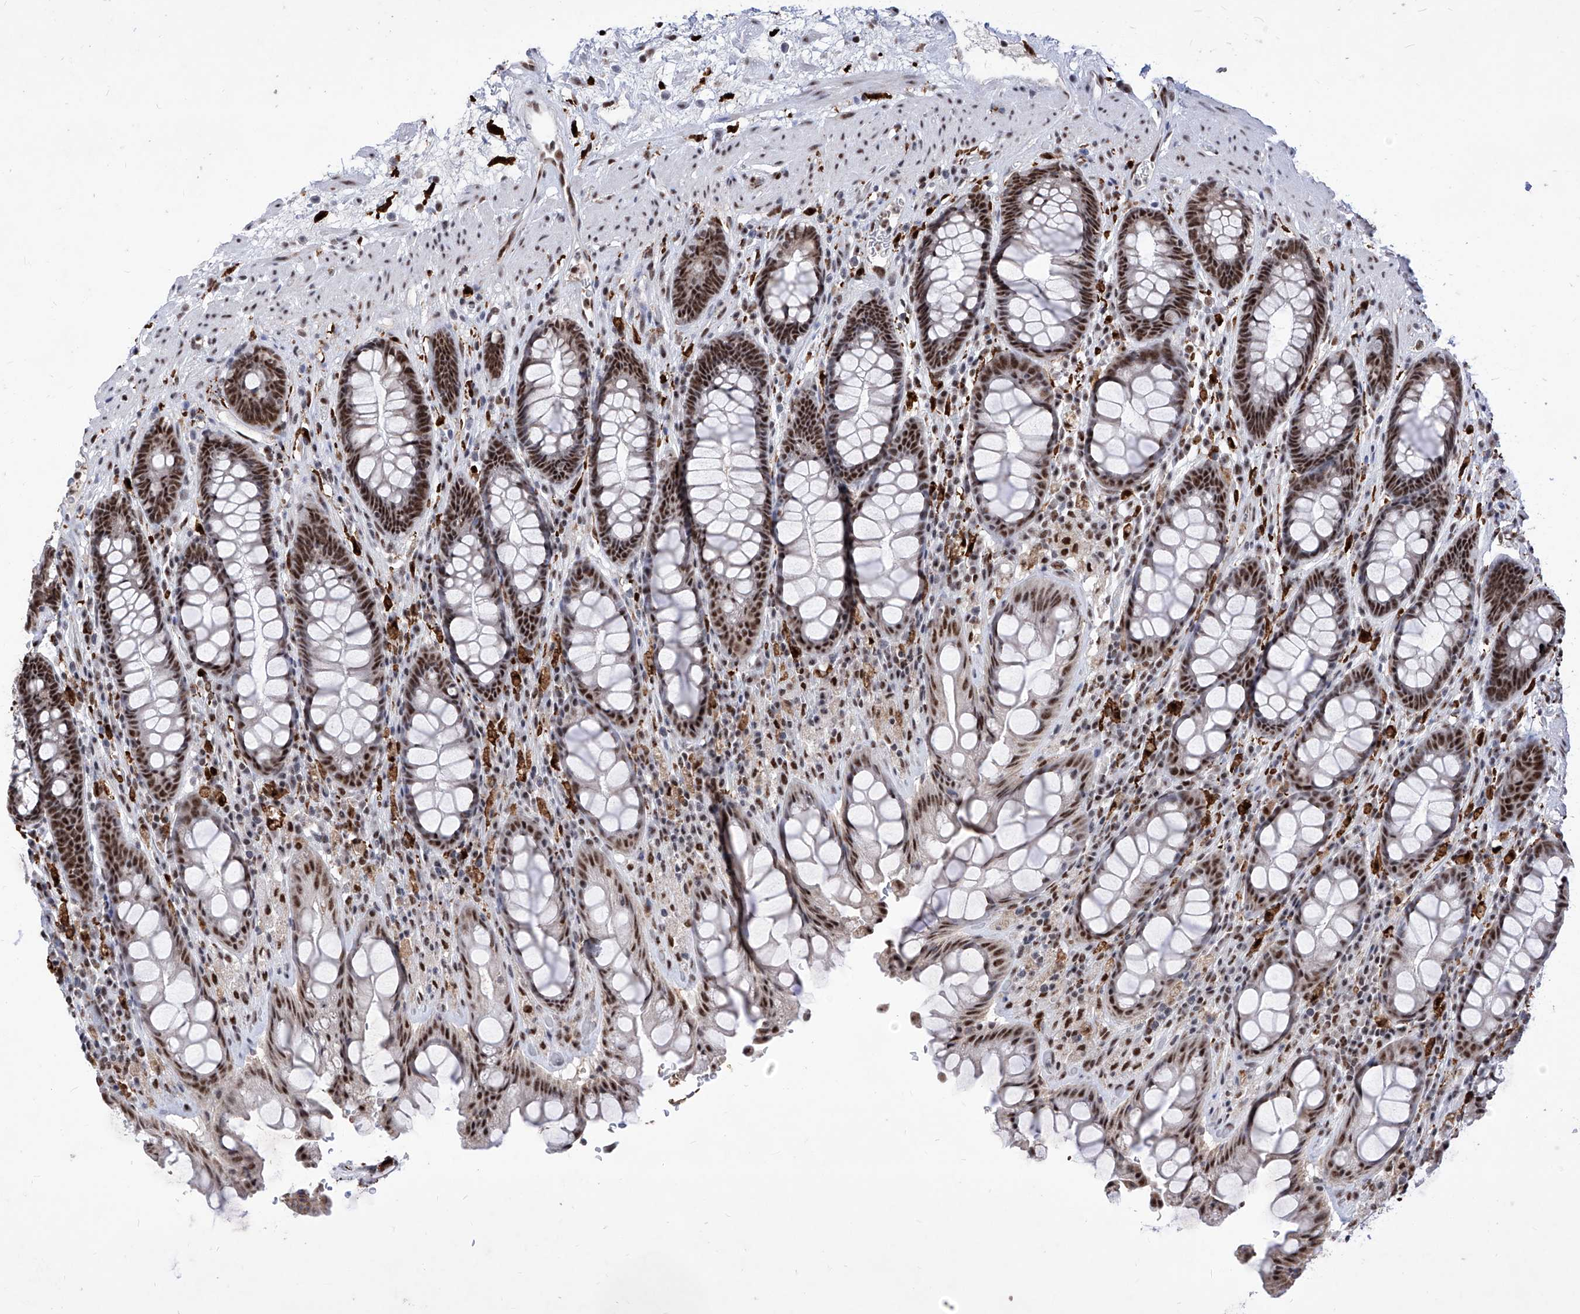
{"staining": {"intensity": "strong", "quantity": ">75%", "location": "nuclear"}, "tissue": "rectum", "cell_type": "Glandular cells", "image_type": "normal", "snomed": [{"axis": "morphology", "description": "Normal tissue, NOS"}, {"axis": "topography", "description": "Rectum"}], "caption": "DAB immunohistochemical staining of benign human rectum displays strong nuclear protein positivity in about >75% of glandular cells.", "gene": "PHF5A", "patient": {"sex": "male", "age": 64}}